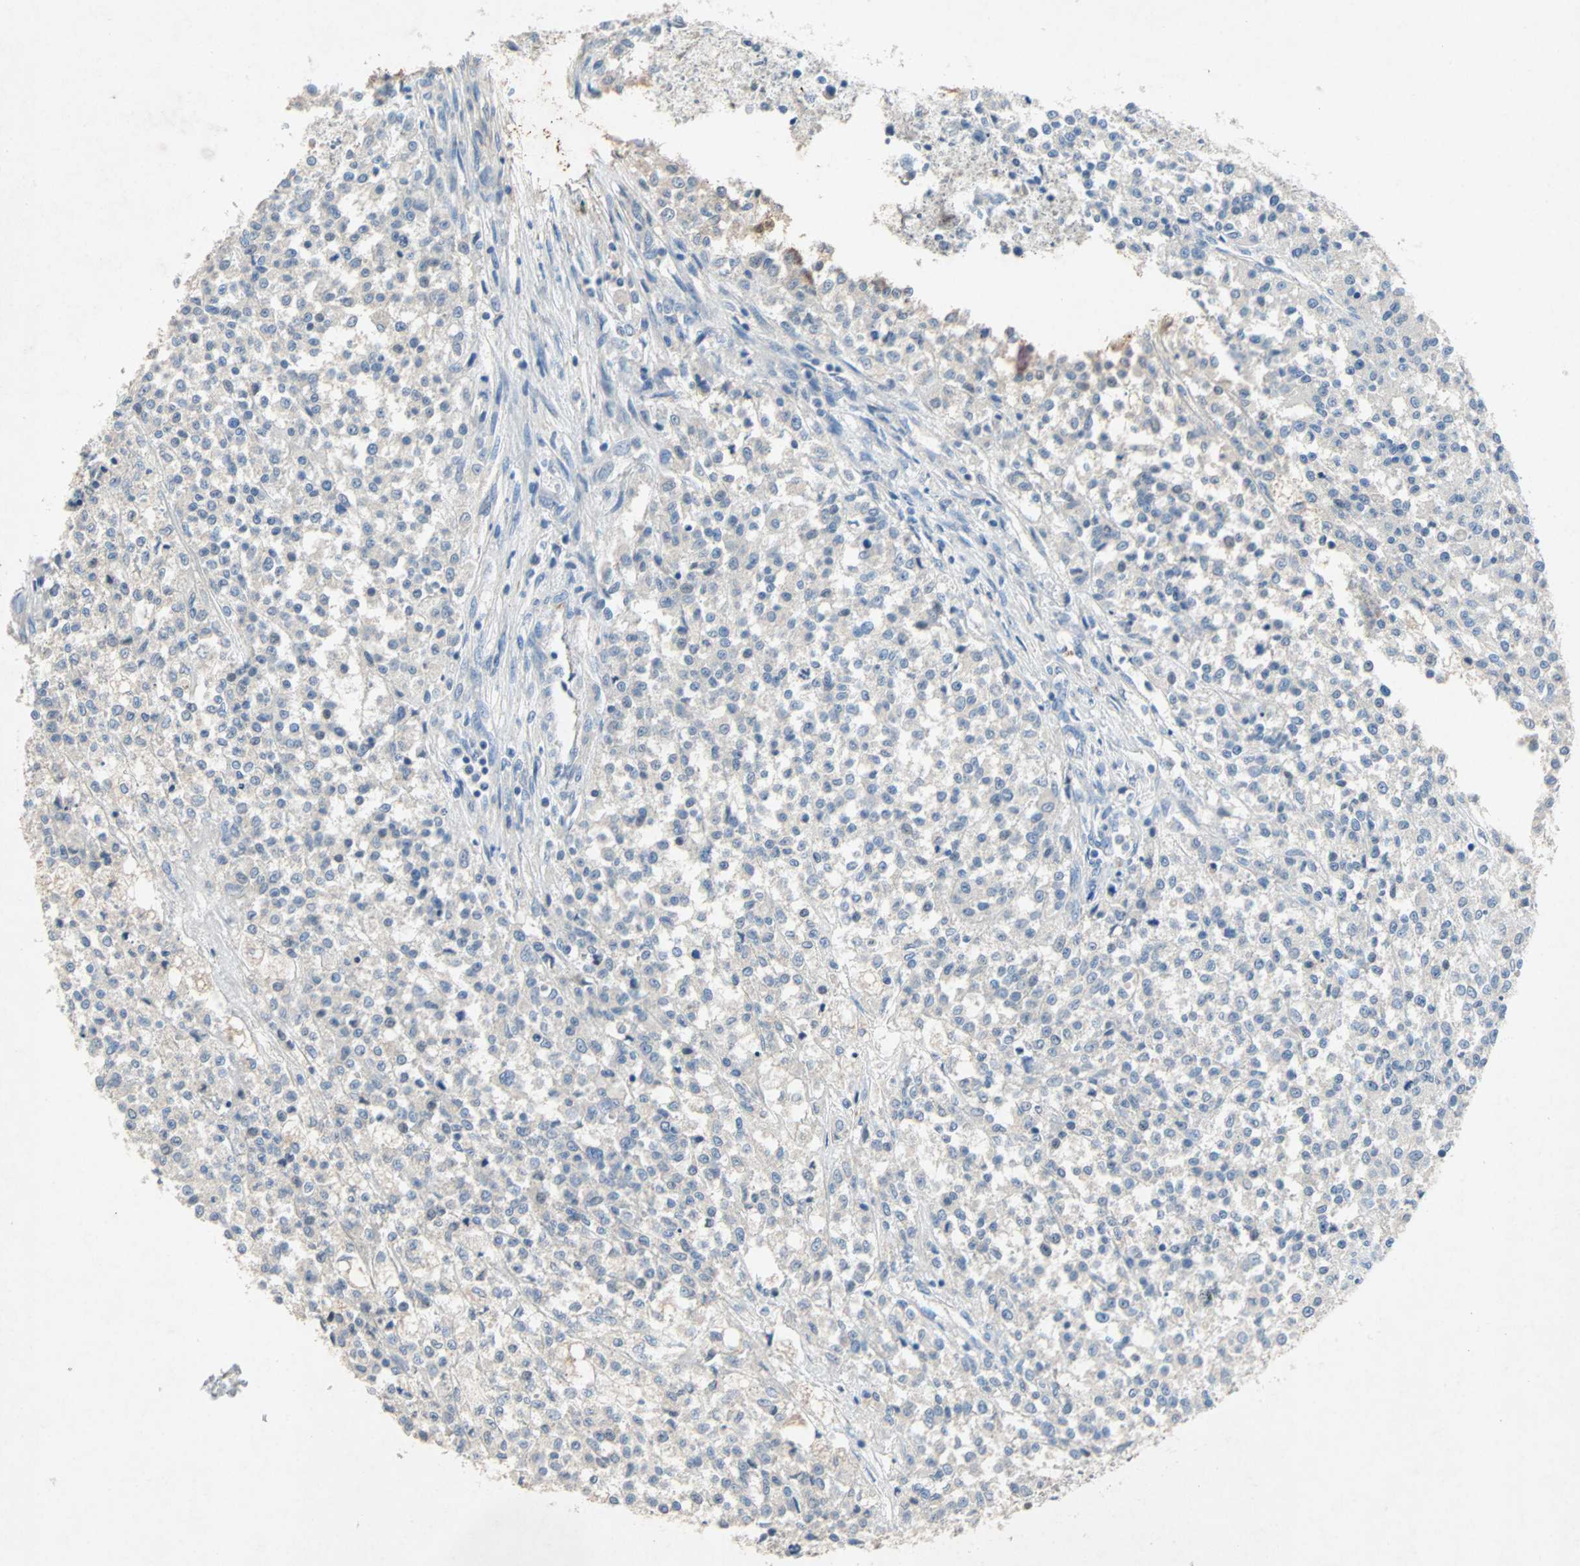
{"staining": {"intensity": "negative", "quantity": "none", "location": "none"}, "tissue": "testis cancer", "cell_type": "Tumor cells", "image_type": "cancer", "snomed": [{"axis": "morphology", "description": "Seminoma, NOS"}, {"axis": "topography", "description": "Testis"}], "caption": "A histopathology image of human seminoma (testis) is negative for staining in tumor cells.", "gene": "PCDHB2", "patient": {"sex": "male", "age": 59}}